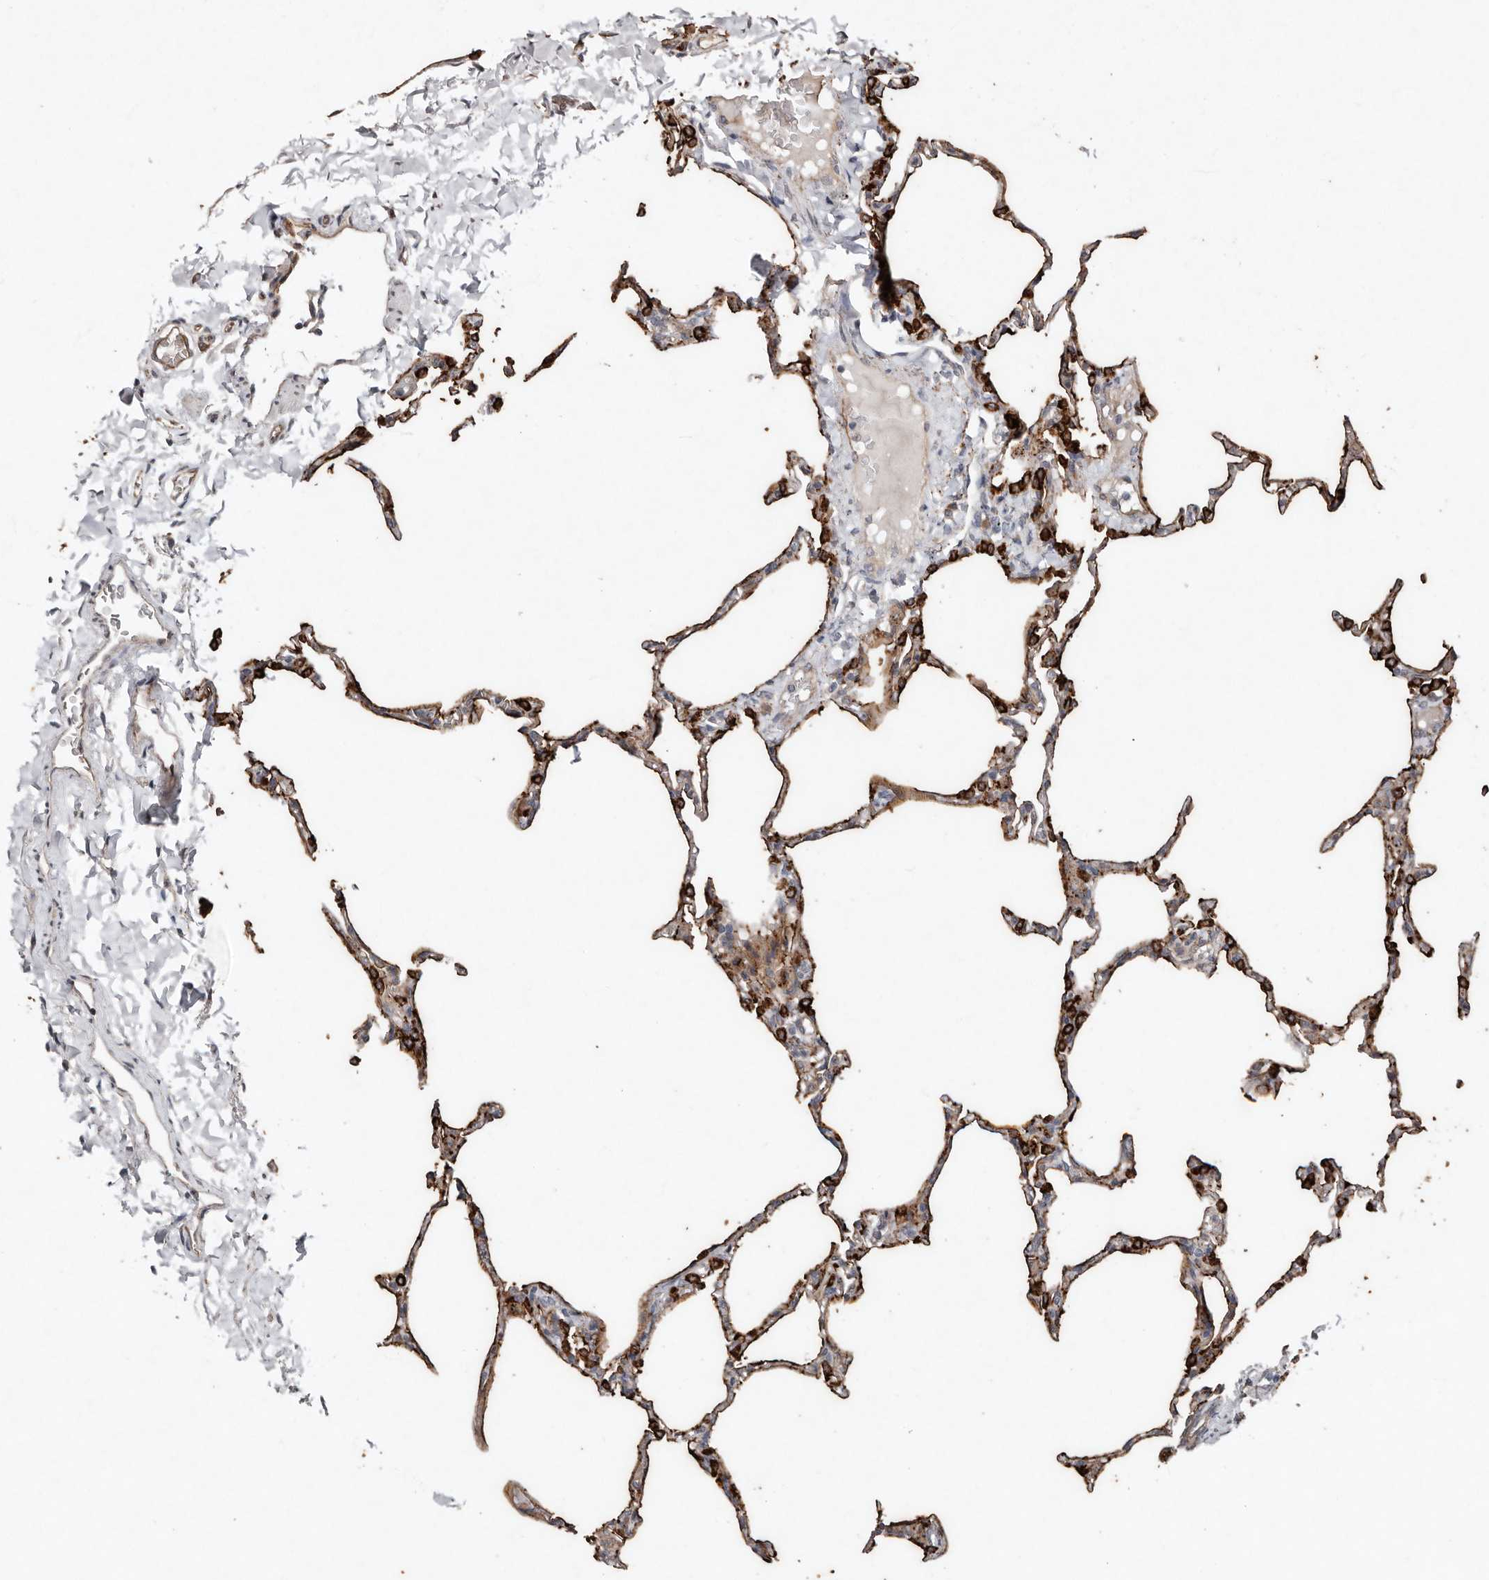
{"staining": {"intensity": "strong", "quantity": "25%-75%", "location": "cytoplasmic/membranous"}, "tissue": "lung", "cell_type": "Alveolar cells", "image_type": "normal", "snomed": [{"axis": "morphology", "description": "Normal tissue, NOS"}, {"axis": "topography", "description": "Lung"}], "caption": "This is a photomicrograph of IHC staining of unremarkable lung, which shows strong staining in the cytoplasmic/membranous of alveolar cells.", "gene": "DIP2C", "patient": {"sex": "male", "age": 20}}